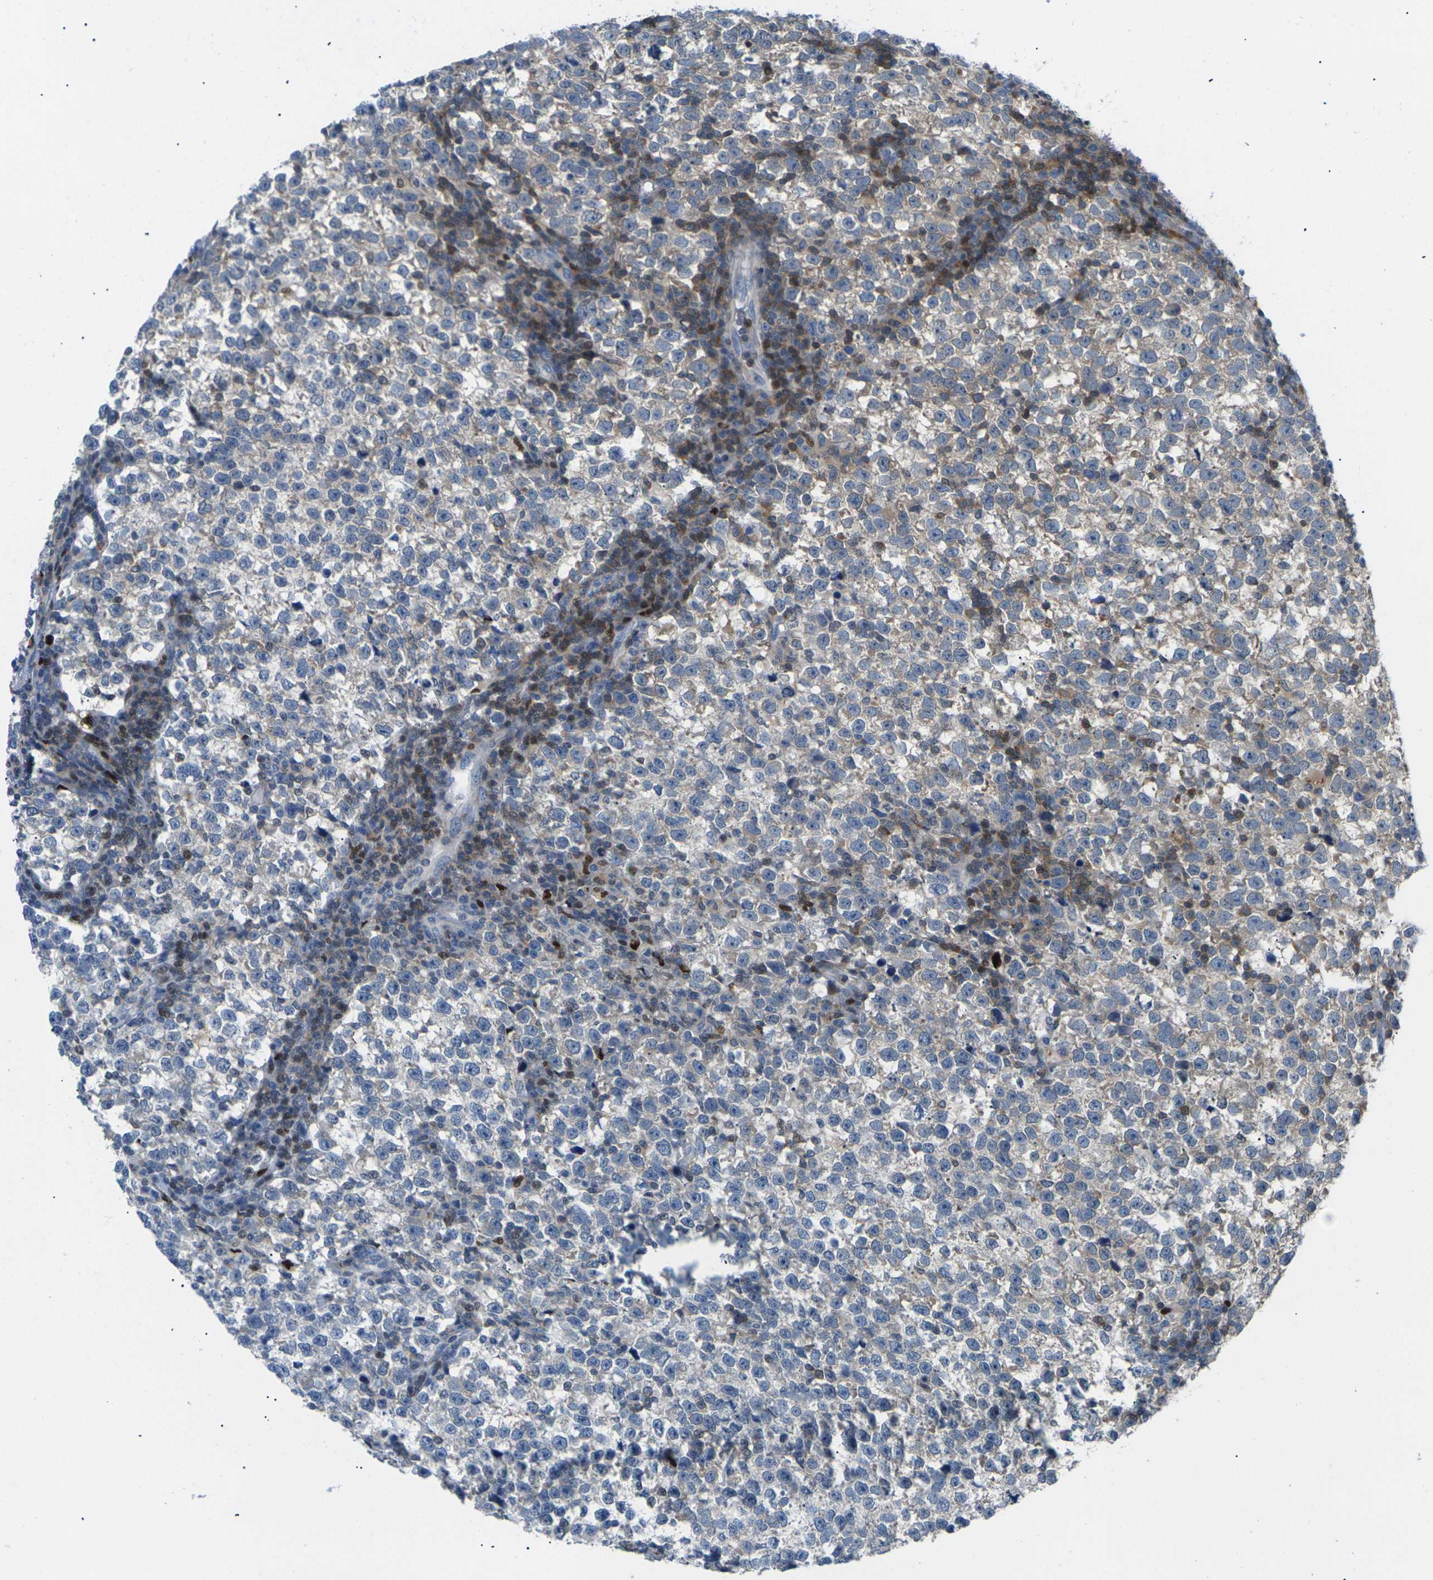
{"staining": {"intensity": "moderate", "quantity": "25%-75%", "location": "cytoplasmic/membranous"}, "tissue": "testis cancer", "cell_type": "Tumor cells", "image_type": "cancer", "snomed": [{"axis": "morphology", "description": "Normal tissue, NOS"}, {"axis": "morphology", "description": "Seminoma, NOS"}, {"axis": "topography", "description": "Testis"}], "caption": "Testis cancer (seminoma) was stained to show a protein in brown. There is medium levels of moderate cytoplasmic/membranous positivity in approximately 25%-75% of tumor cells.", "gene": "RPS6KA3", "patient": {"sex": "male", "age": 43}}